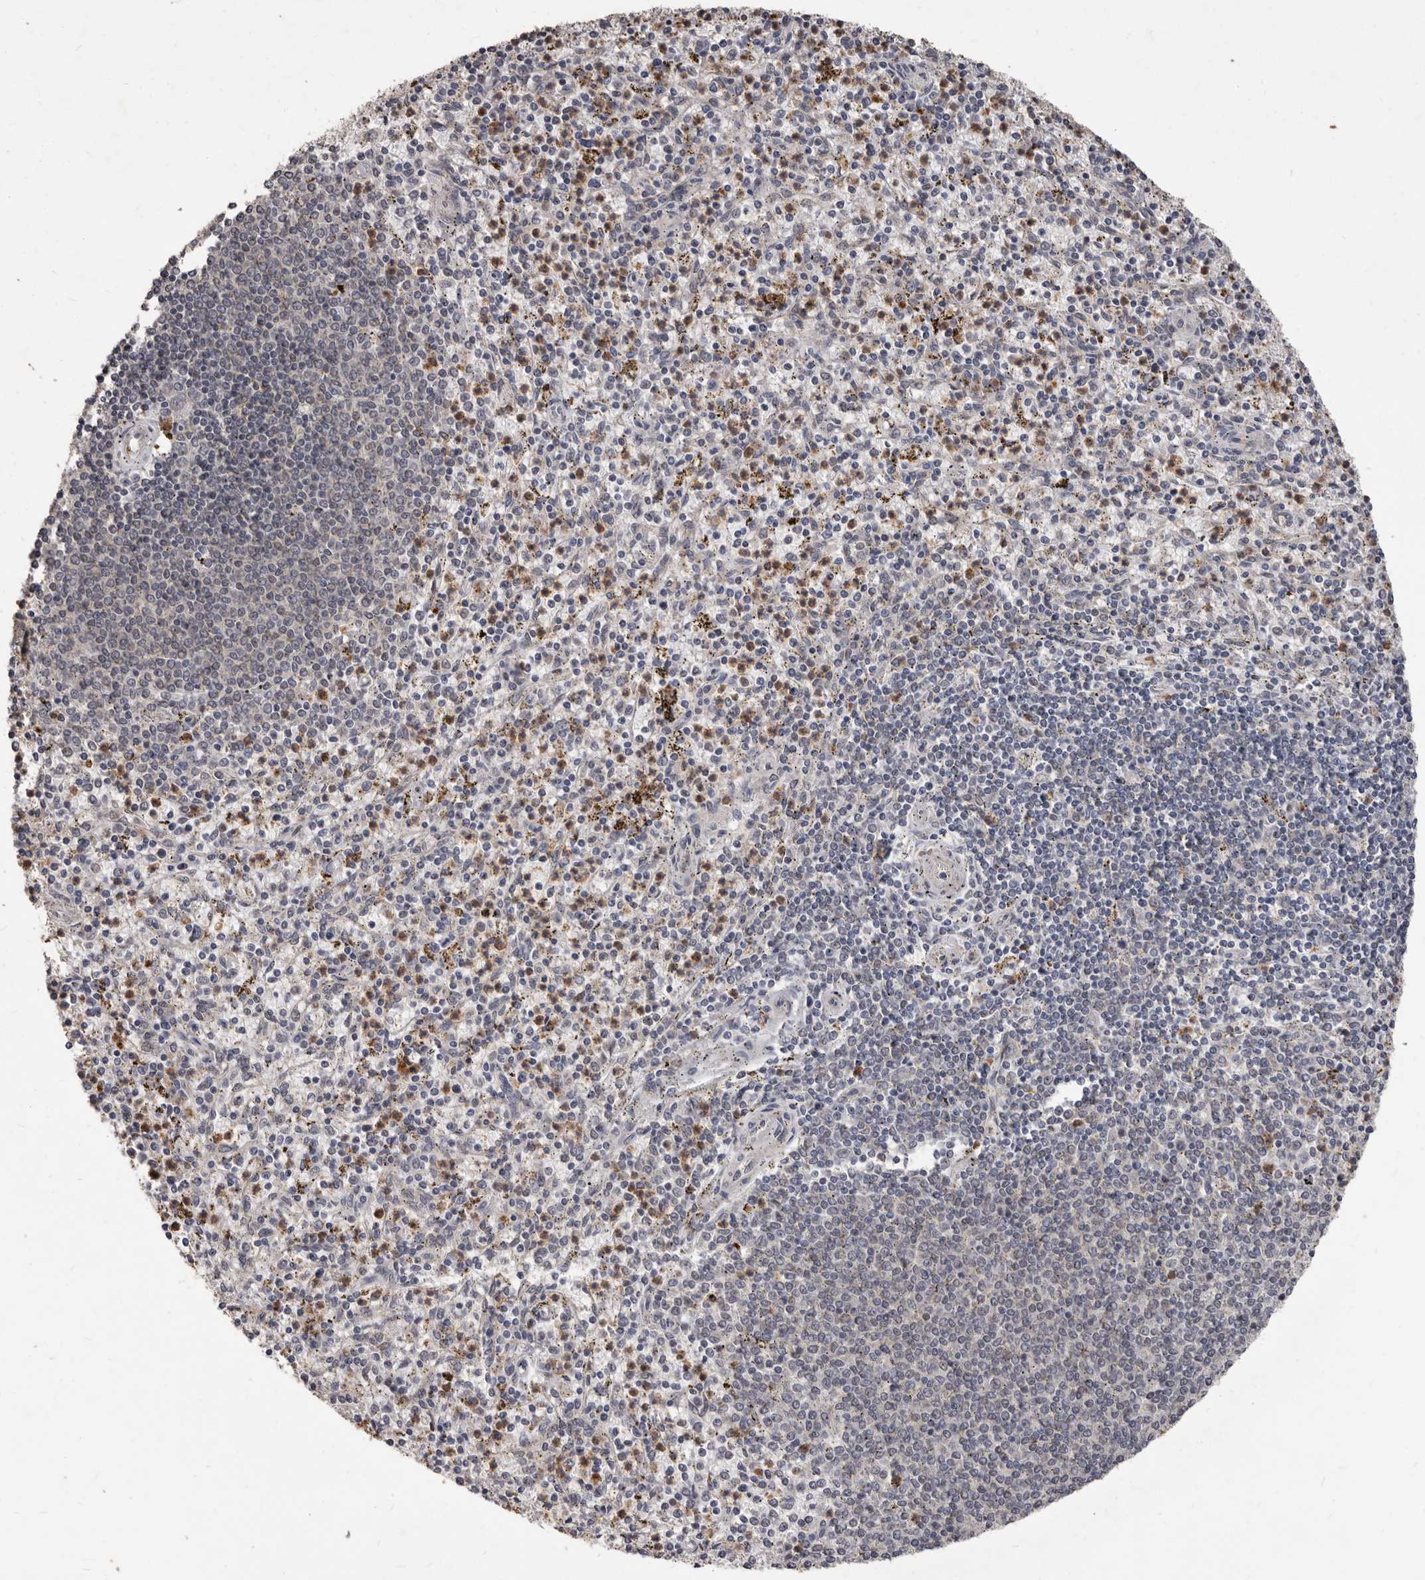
{"staining": {"intensity": "moderate", "quantity": "25%-75%", "location": "cytoplasmic/membranous"}, "tissue": "spleen", "cell_type": "Cells in red pulp", "image_type": "normal", "snomed": [{"axis": "morphology", "description": "Normal tissue, NOS"}, {"axis": "topography", "description": "Spleen"}], "caption": "DAB (3,3'-diaminobenzidine) immunohistochemical staining of benign human spleen shows moderate cytoplasmic/membranous protein expression in approximately 25%-75% of cells in red pulp.", "gene": "ACLY", "patient": {"sex": "male", "age": 72}}